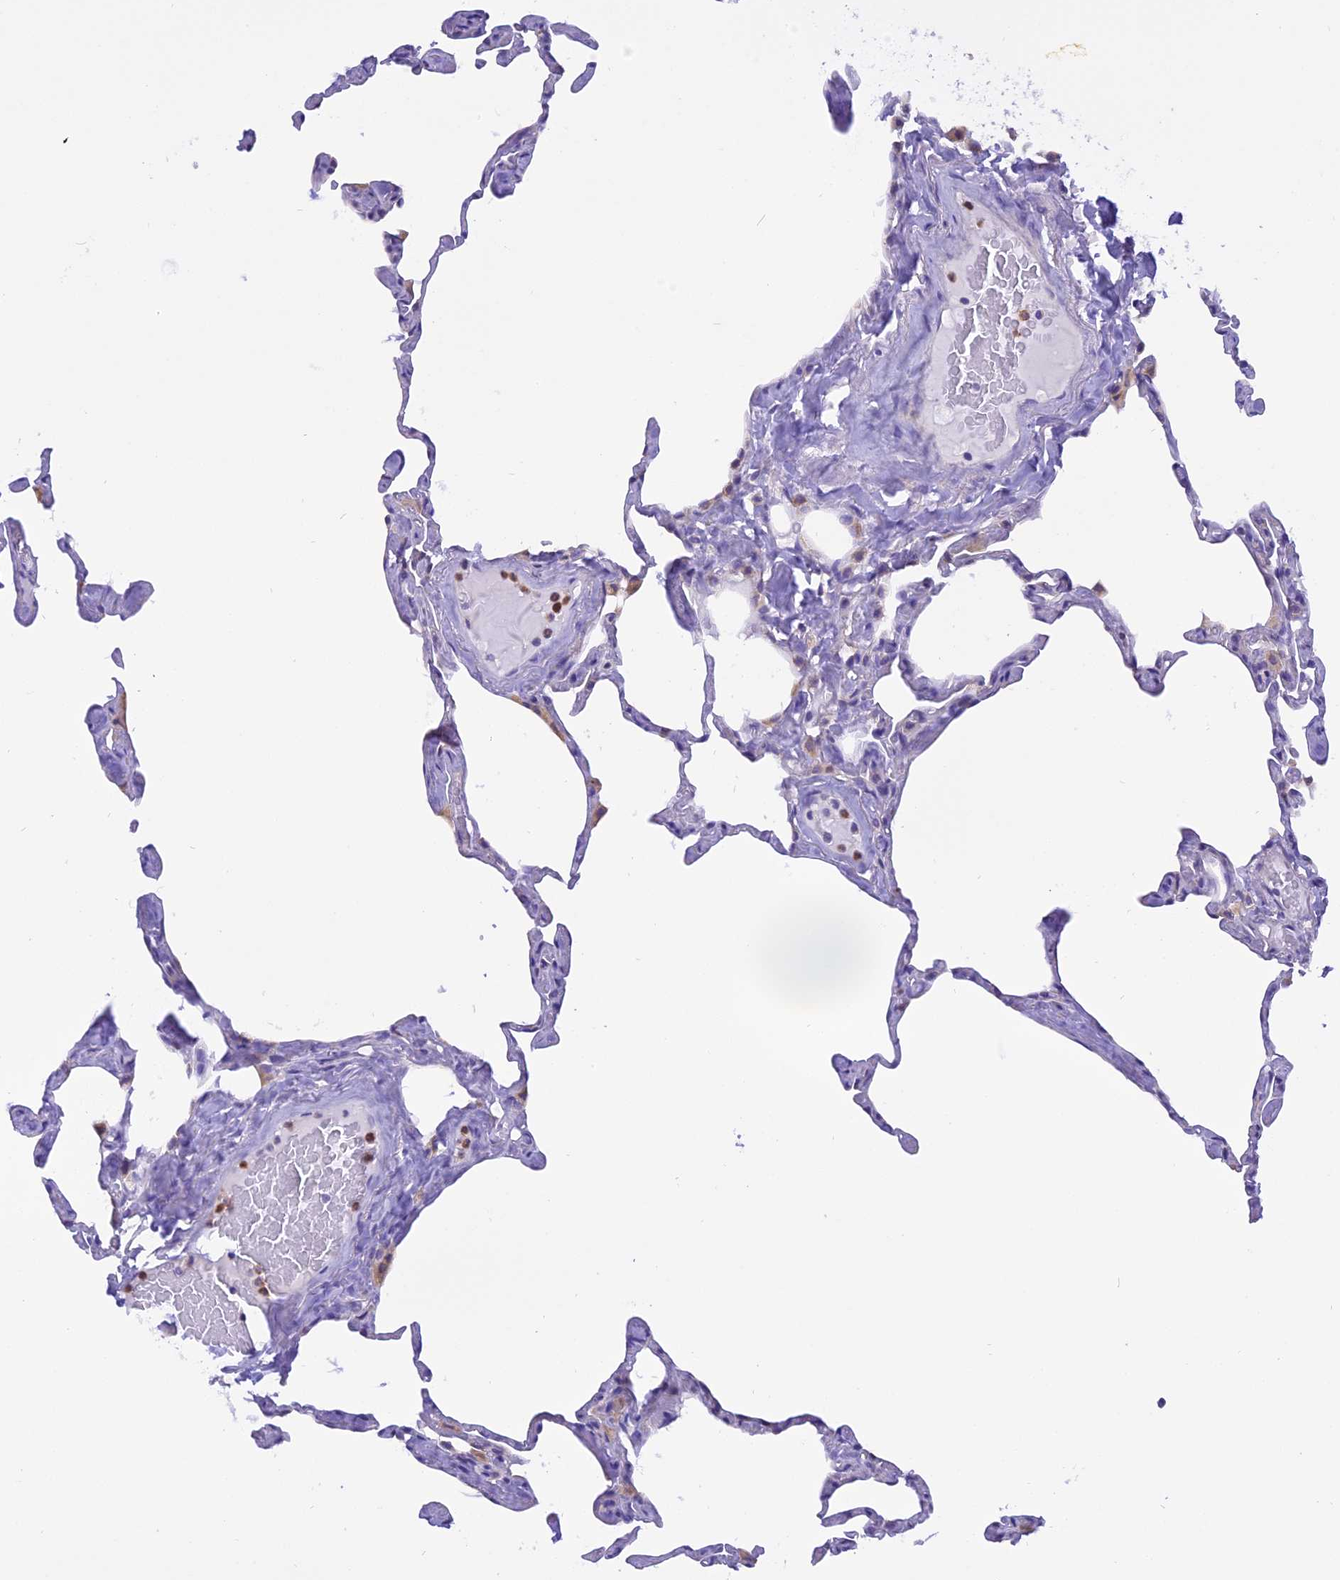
{"staining": {"intensity": "negative", "quantity": "none", "location": "none"}, "tissue": "lung", "cell_type": "Alveolar cells", "image_type": "normal", "snomed": [{"axis": "morphology", "description": "Normal tissue, NOS"}, {"axis": "topography", "description": "Lung"}], "caption": "Photomicrograph shows no significant protein expression in alveolar cells of benign lung.", "gene": "TRIM3", "patient": {"sex": "male", "age": 65}}